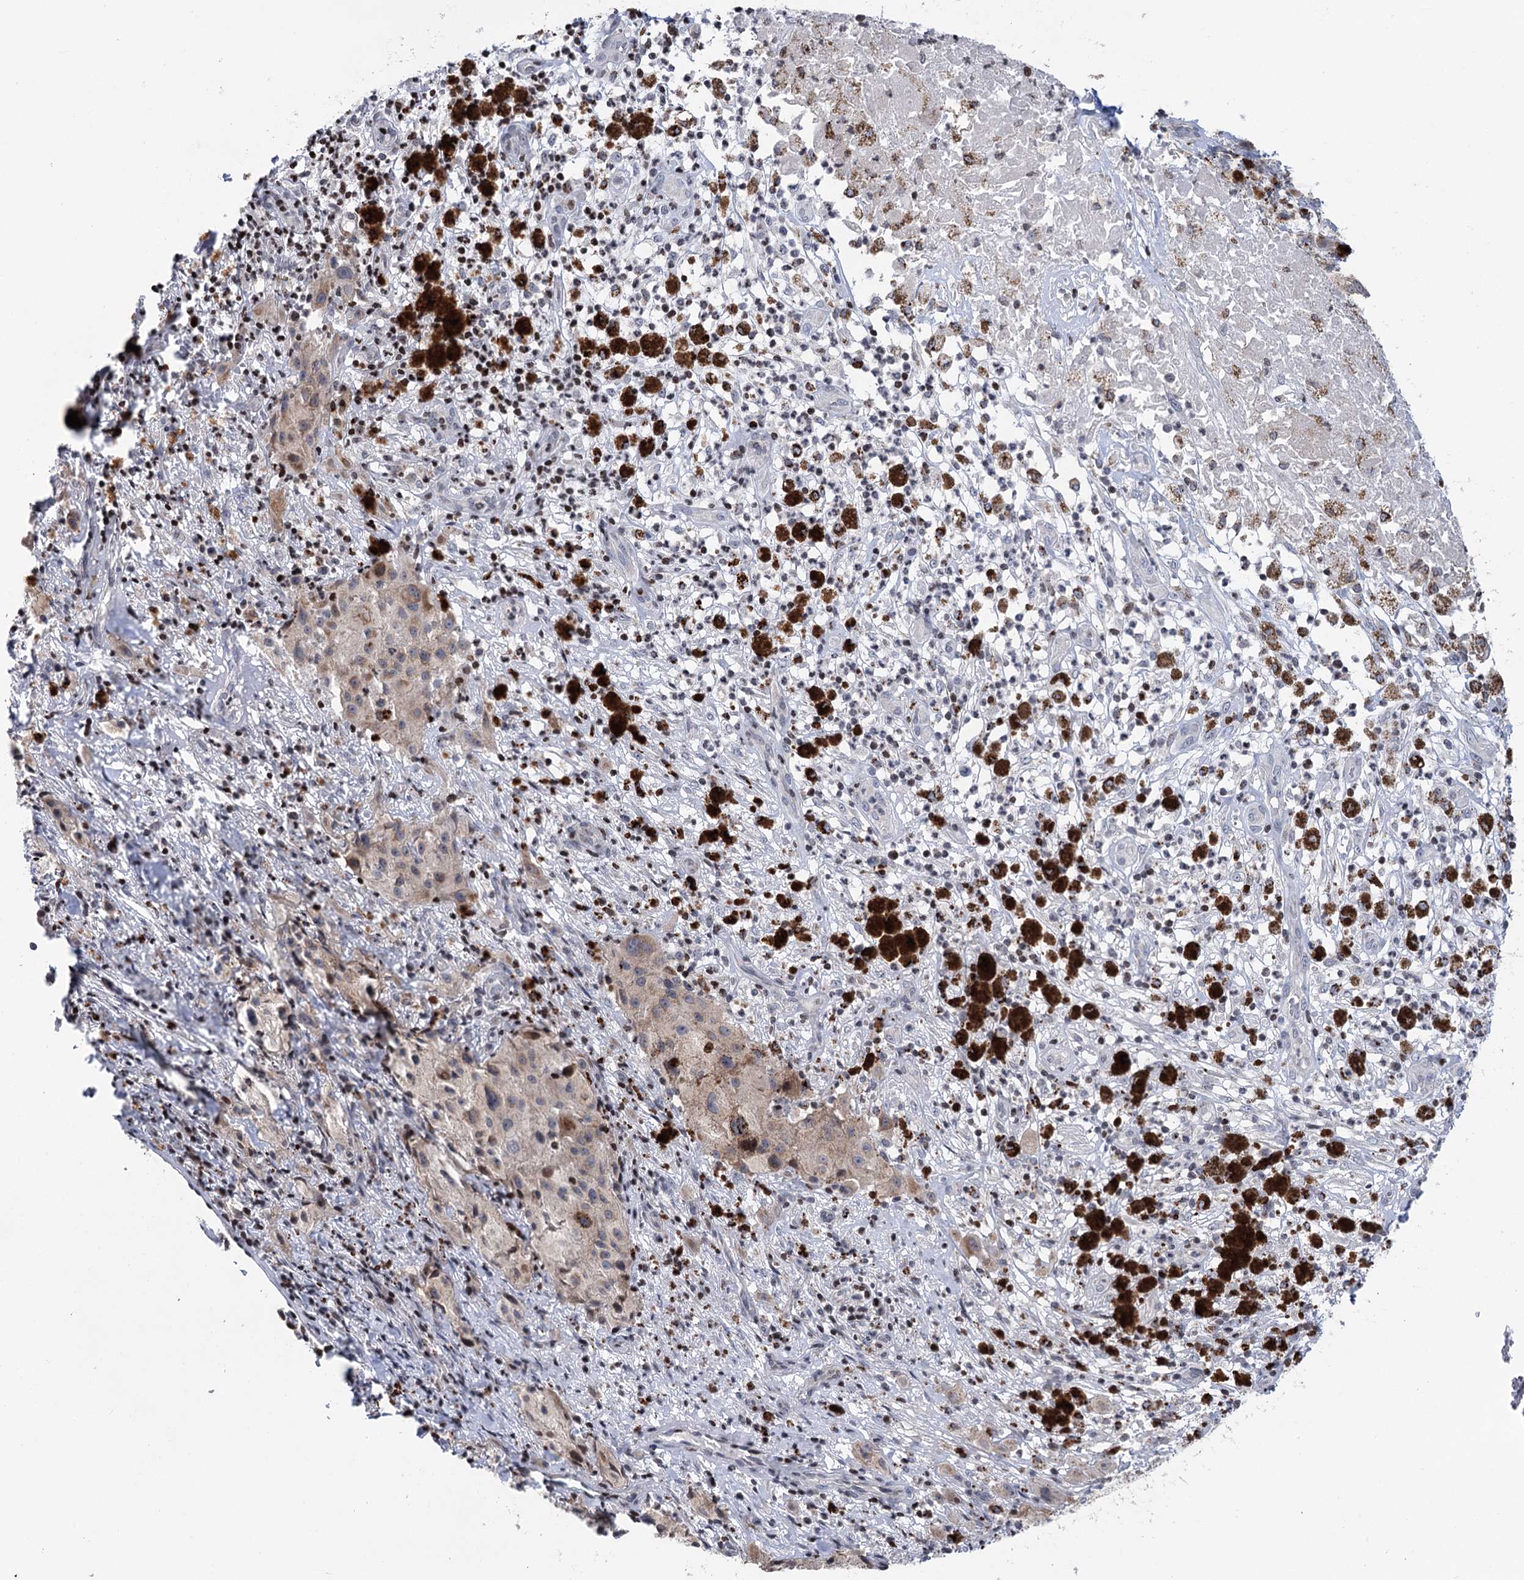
{"staining": {"intensity": "weak", "quantity": ">75%", "location": "cytoplasmic/membranous"}, "tissue": "melanoma", "cell_type": "Tumor cells", "image_type": "cancer", "snomed": [{"axis": "morphology", "description": "Necrosis, NOS"}, {"axis": "morphology", "description": "Malignant melanoma, NOS"}, {"axis": "topography", "description": "Skin"}], "caption": "A micrograph of malignant melanoma stained for a protein displays weak cytoplasmic/membranous brown staining in tumor cells. Nuclei are stained in blue.", "gene": "PTGR1", "patient": {"sex": "female", "age": 87}}